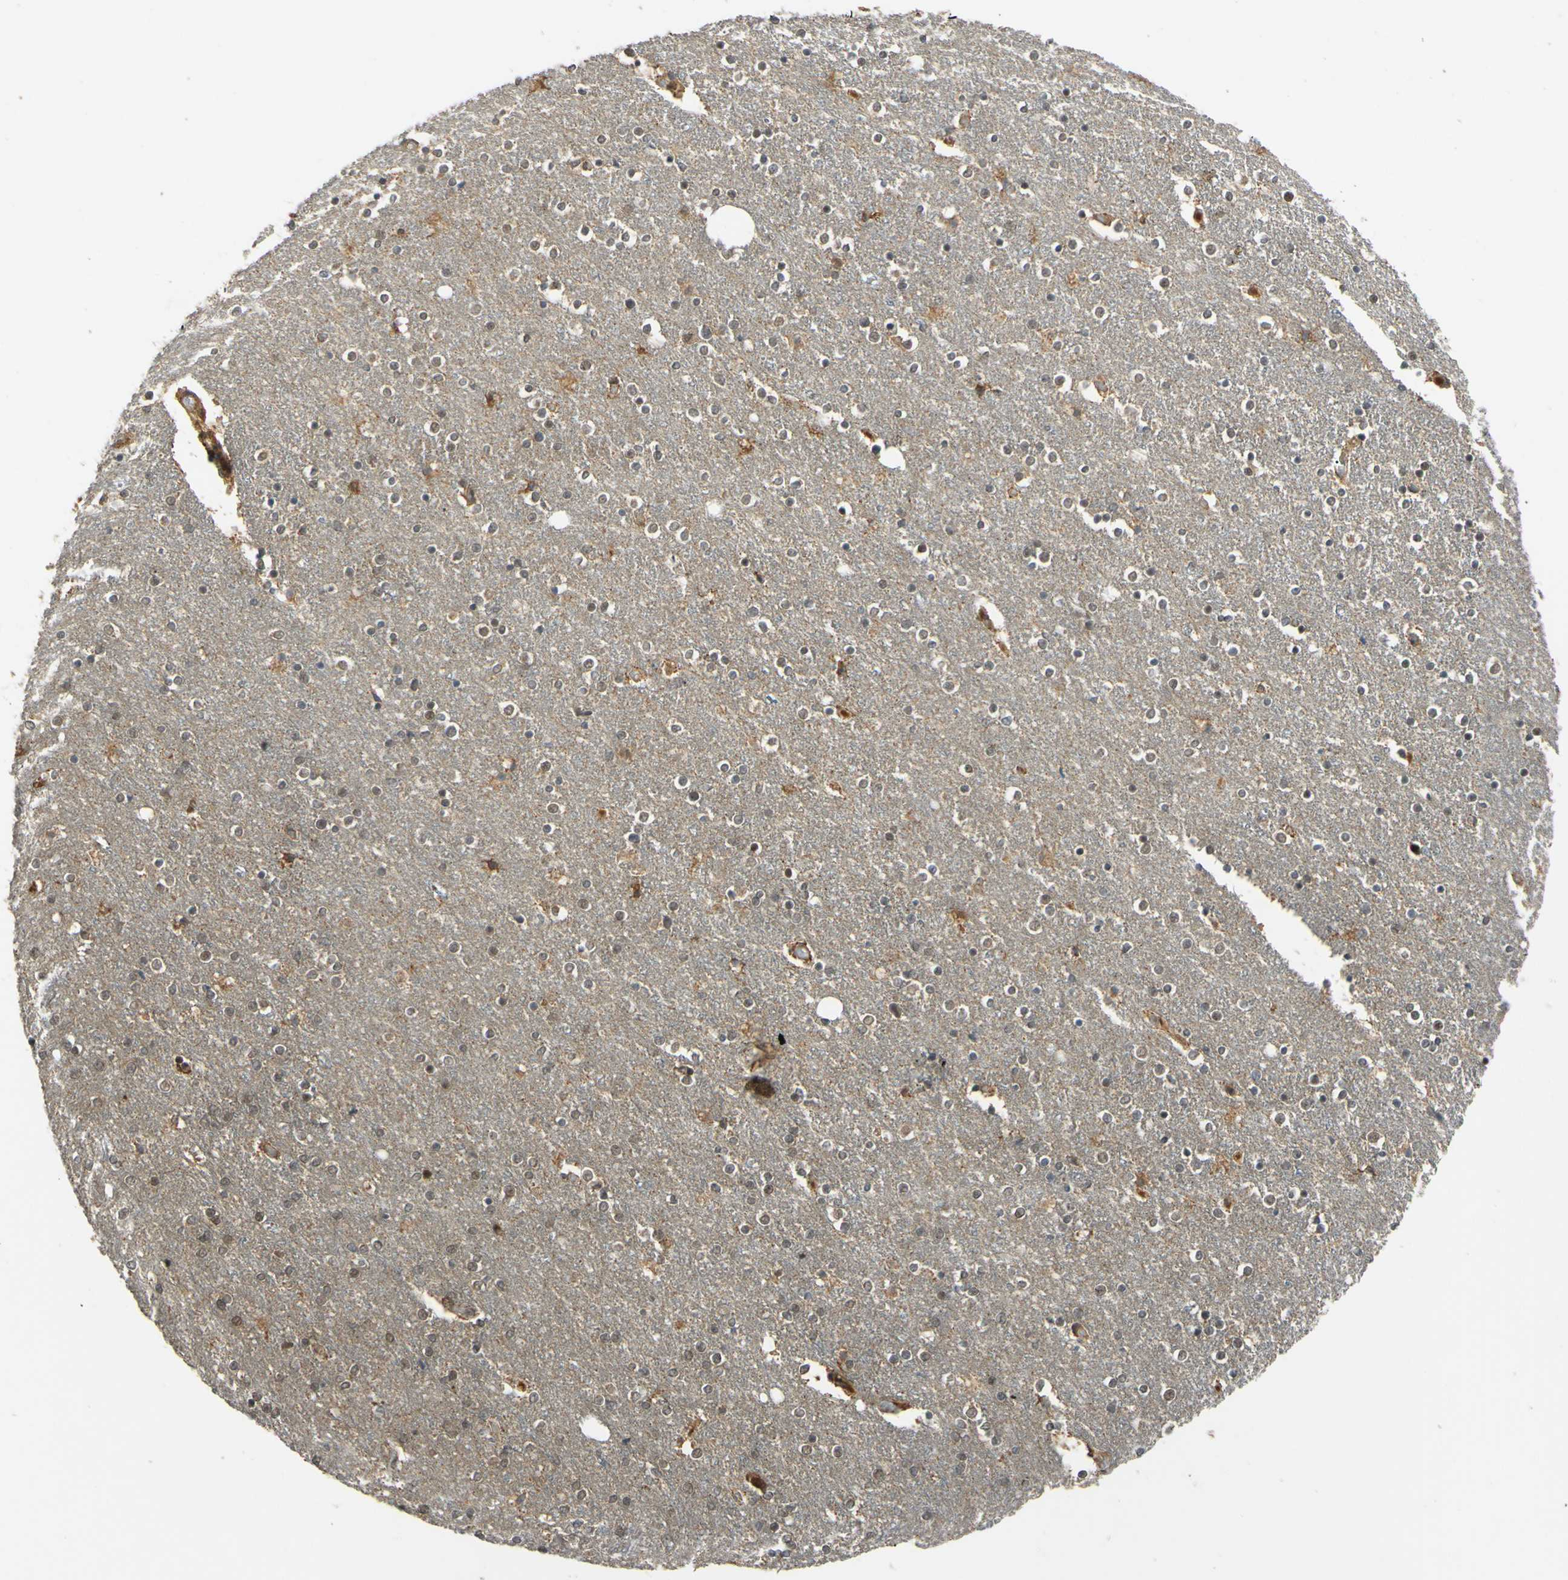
{"staining": {"intensity": "moderate", "quantity": "<25%", "location": "cytoplasmic/membranous"}, "tissue": "caudate", "cell_type": "Glial cells", "image_type": "normal", "snomed": [{"axis": "morphology", "description": "Normal tissue, NOS"}, {"axis": "topography", "description": "Lateral ventricle wall"}], "caption": "Glial cells reveal moderate cytoplasmic/membranous positivity in approximately <25% of cells in benign caudate. Using DAB (3,3'-diaminobenzidine) (brown) and hematoxylin (blue) stains, captured at high magnification using brightfield microscopy.", "gene": "ABCC8", "patient": {"sex": "female", "age": 54}}